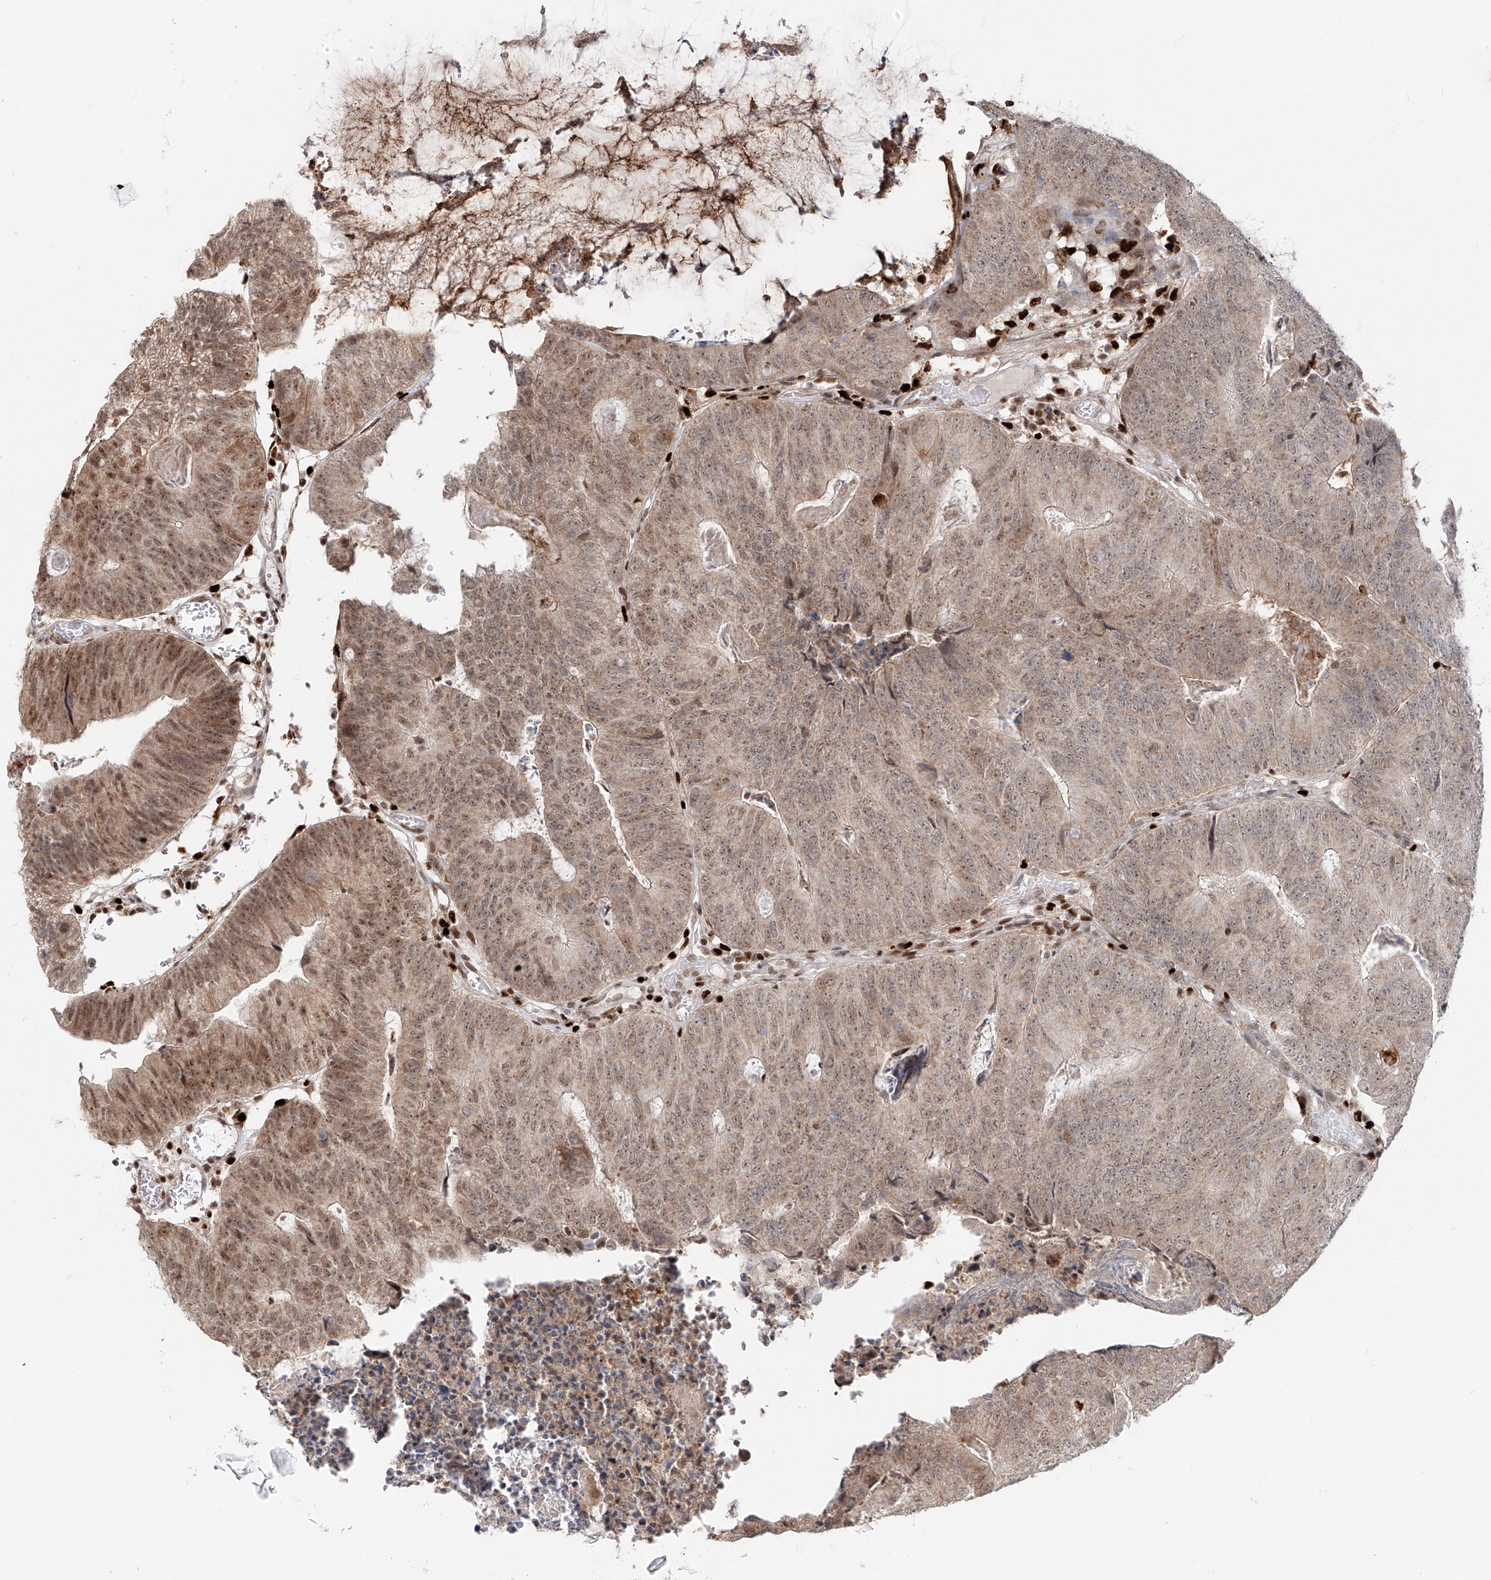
{"staining": {"intensity": "moderate", "quantity": ">75%", "location": "cytoplasmic/membranous,nuclear"}, "tissue": "colorectal cancer", "cell_type": "Tumor cells", "image_type": "cancer", "snomed": [{"axis": "morphology", "description": "Adenocarcinoma, NOS"}, {"axis": "topography", "description": "Colon"}], "caption": "IHC histopathology image of neoplastic tissue: human colorectal cancer (adenocarcinoma) stained using IHC shows medium levels of moderate protein expression localized specifically in the cytoplasmic/membranous and nuclear of tumor cells, appearing as a cytoplasmic/membranous and nuclear brown color.", "gene": "DZIP1L", "patient": {"sex": "female", "age": 67}}